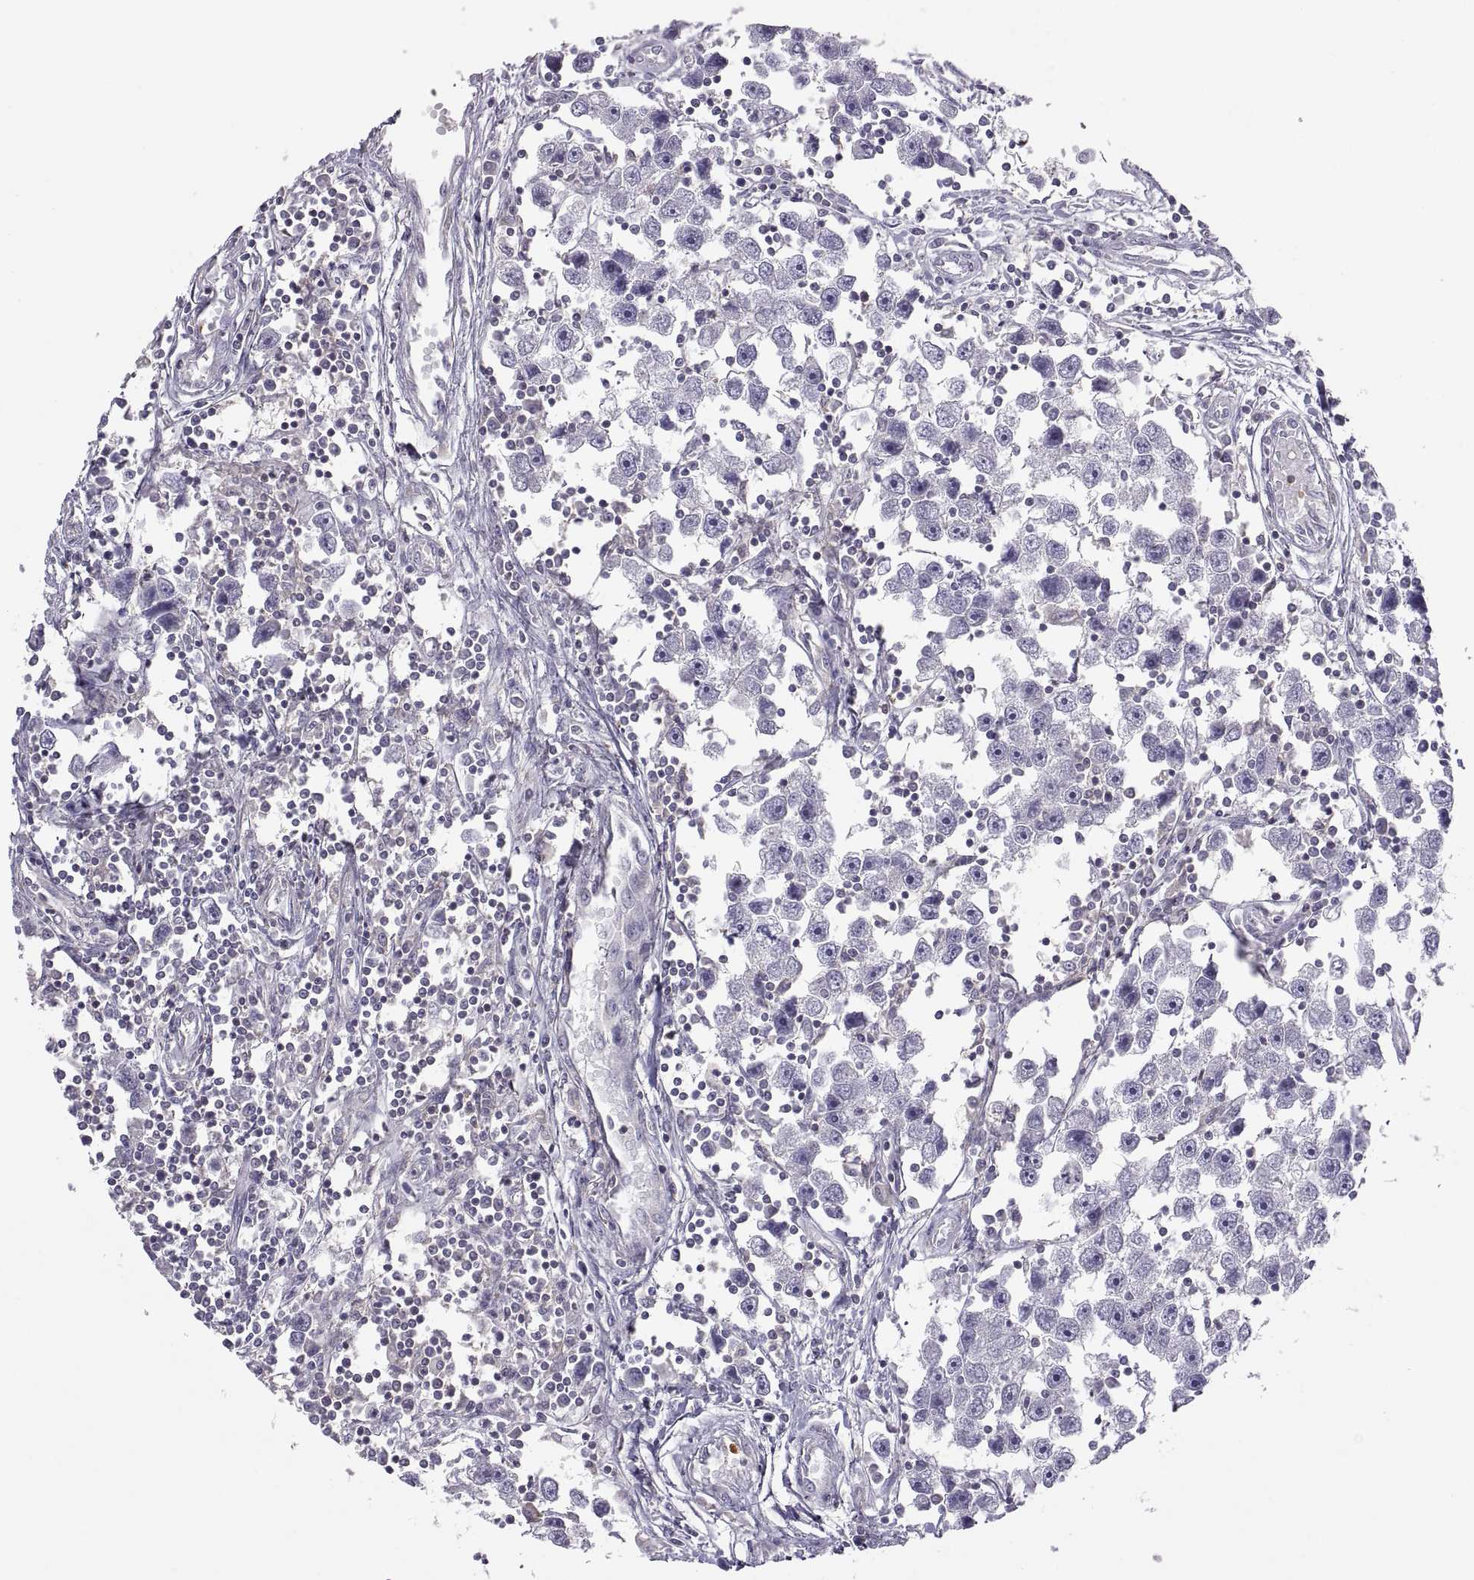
{"staining": {"intensity": "negative", "quantity": "none", "location": "none"}, "tissue": "testis cancer", "cell_type": "Tumor cells", "image_type": "cancer", "snomed": [{"axis": "morphology", "description": "Seminoma, NOS"}, {"axis": "topography", "description": "Testis"}], "caption": "IHC histopathology image of human seminoma (testis) stained for a protein (brown), which exhibits no expression in tumor cells.", "gene": "SPATA32", "patient": {"sex": "male", "age": 30}}